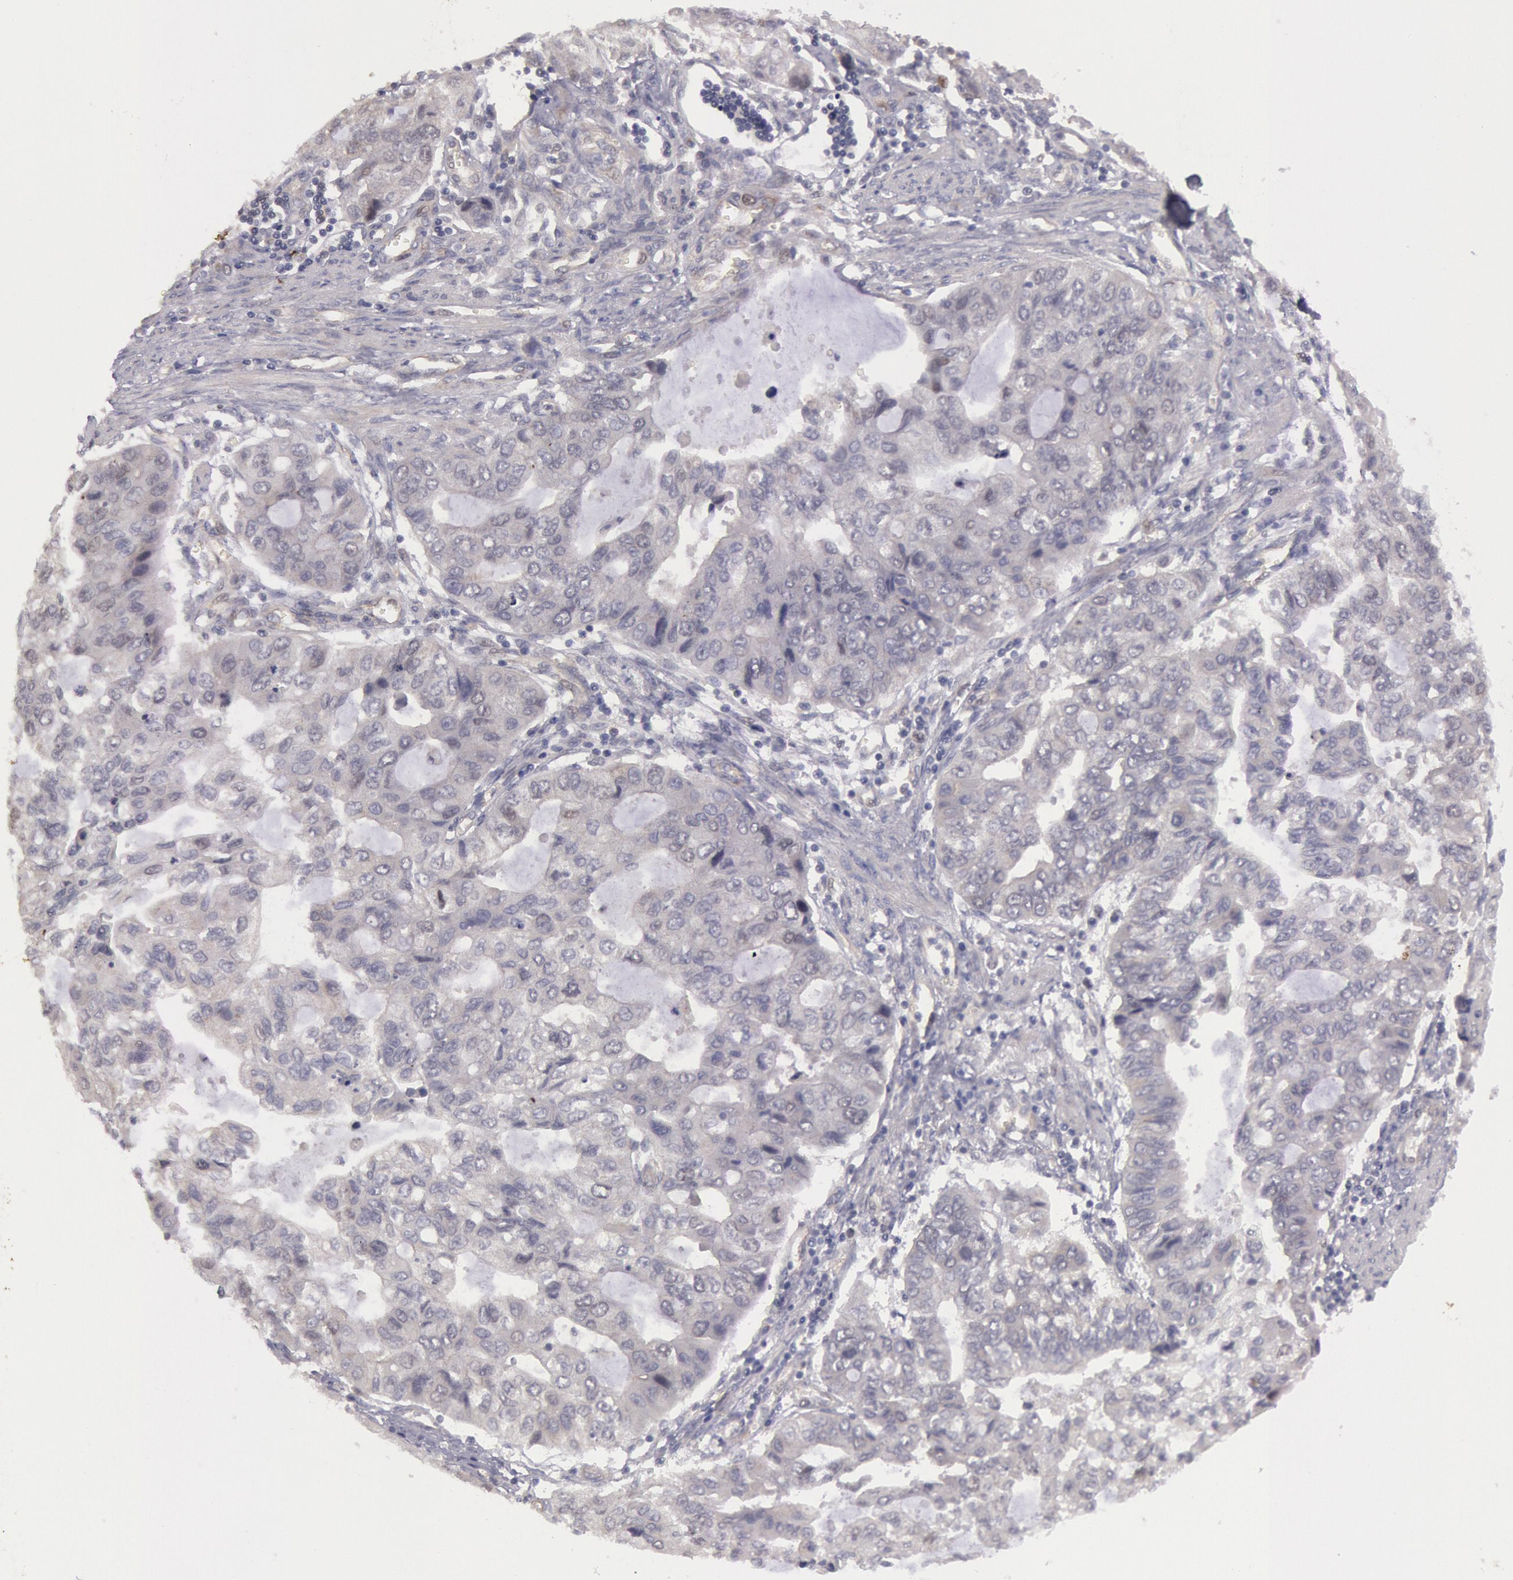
{"staining": {"intensity": "negative", "quantity": "none", "location": "none"}, "tissue": "stomach cancer", "cell_type": "Tumor cells", "image_type": "cancer", "snomed": [{"axis": "morphology", "description": "Adenocarcinoma, NOS"}, {"axis": "topography", "description": "Stomach, upper"}], "caption": "The immunohistochemistry (IHC) histopathology image has no significant positivity in tumor cells of adenocarcinoma (stomach) tissue.", "gene": "AMOTL1", "patient": {"sex": "female", "age": 52}}